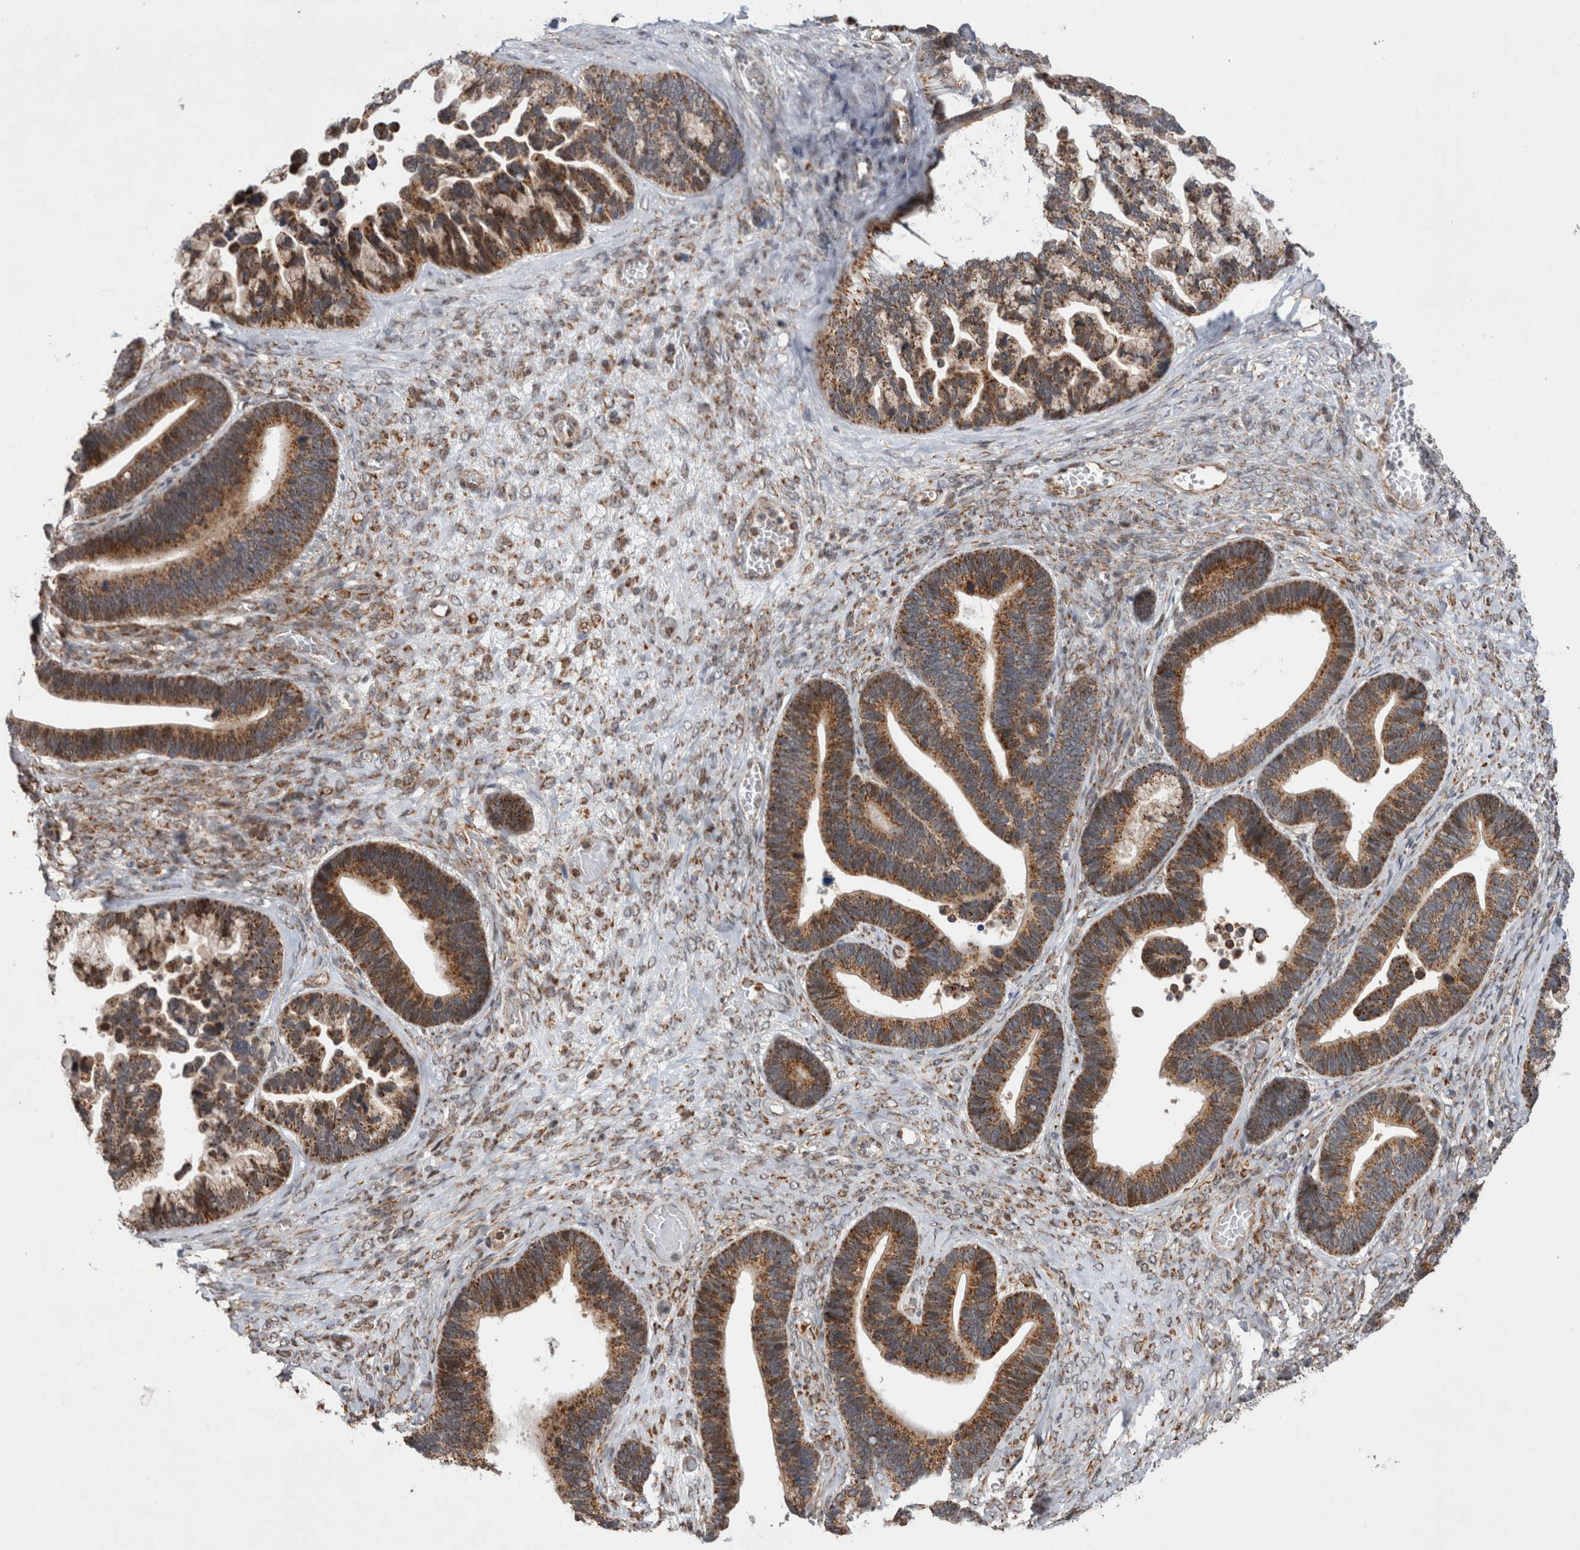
{"staining": {"intensity": "strong", "quantity": ">75%", "location": "cytoplasmic/membranous"}, "tissue": "ovarian cancer", "cell_type": "Tumor cells", "image_type": "cancer", "snomed": [{"axis": "morphology", "description": "Cystadenocarcinoma, serous, NOS"}, {"axis": "topography", "description": "Ovary"}], "caption": "Brown immunohistochemical staining in human ovarian cancer reveals strong cytoplasmic/membranous positivity in approximately >75% of tumor cells. (Brightfield microscopy of DAB IHC at high magnification).", "gene": "MRPL37", "patient": {"sex": "female", "age": 56}}